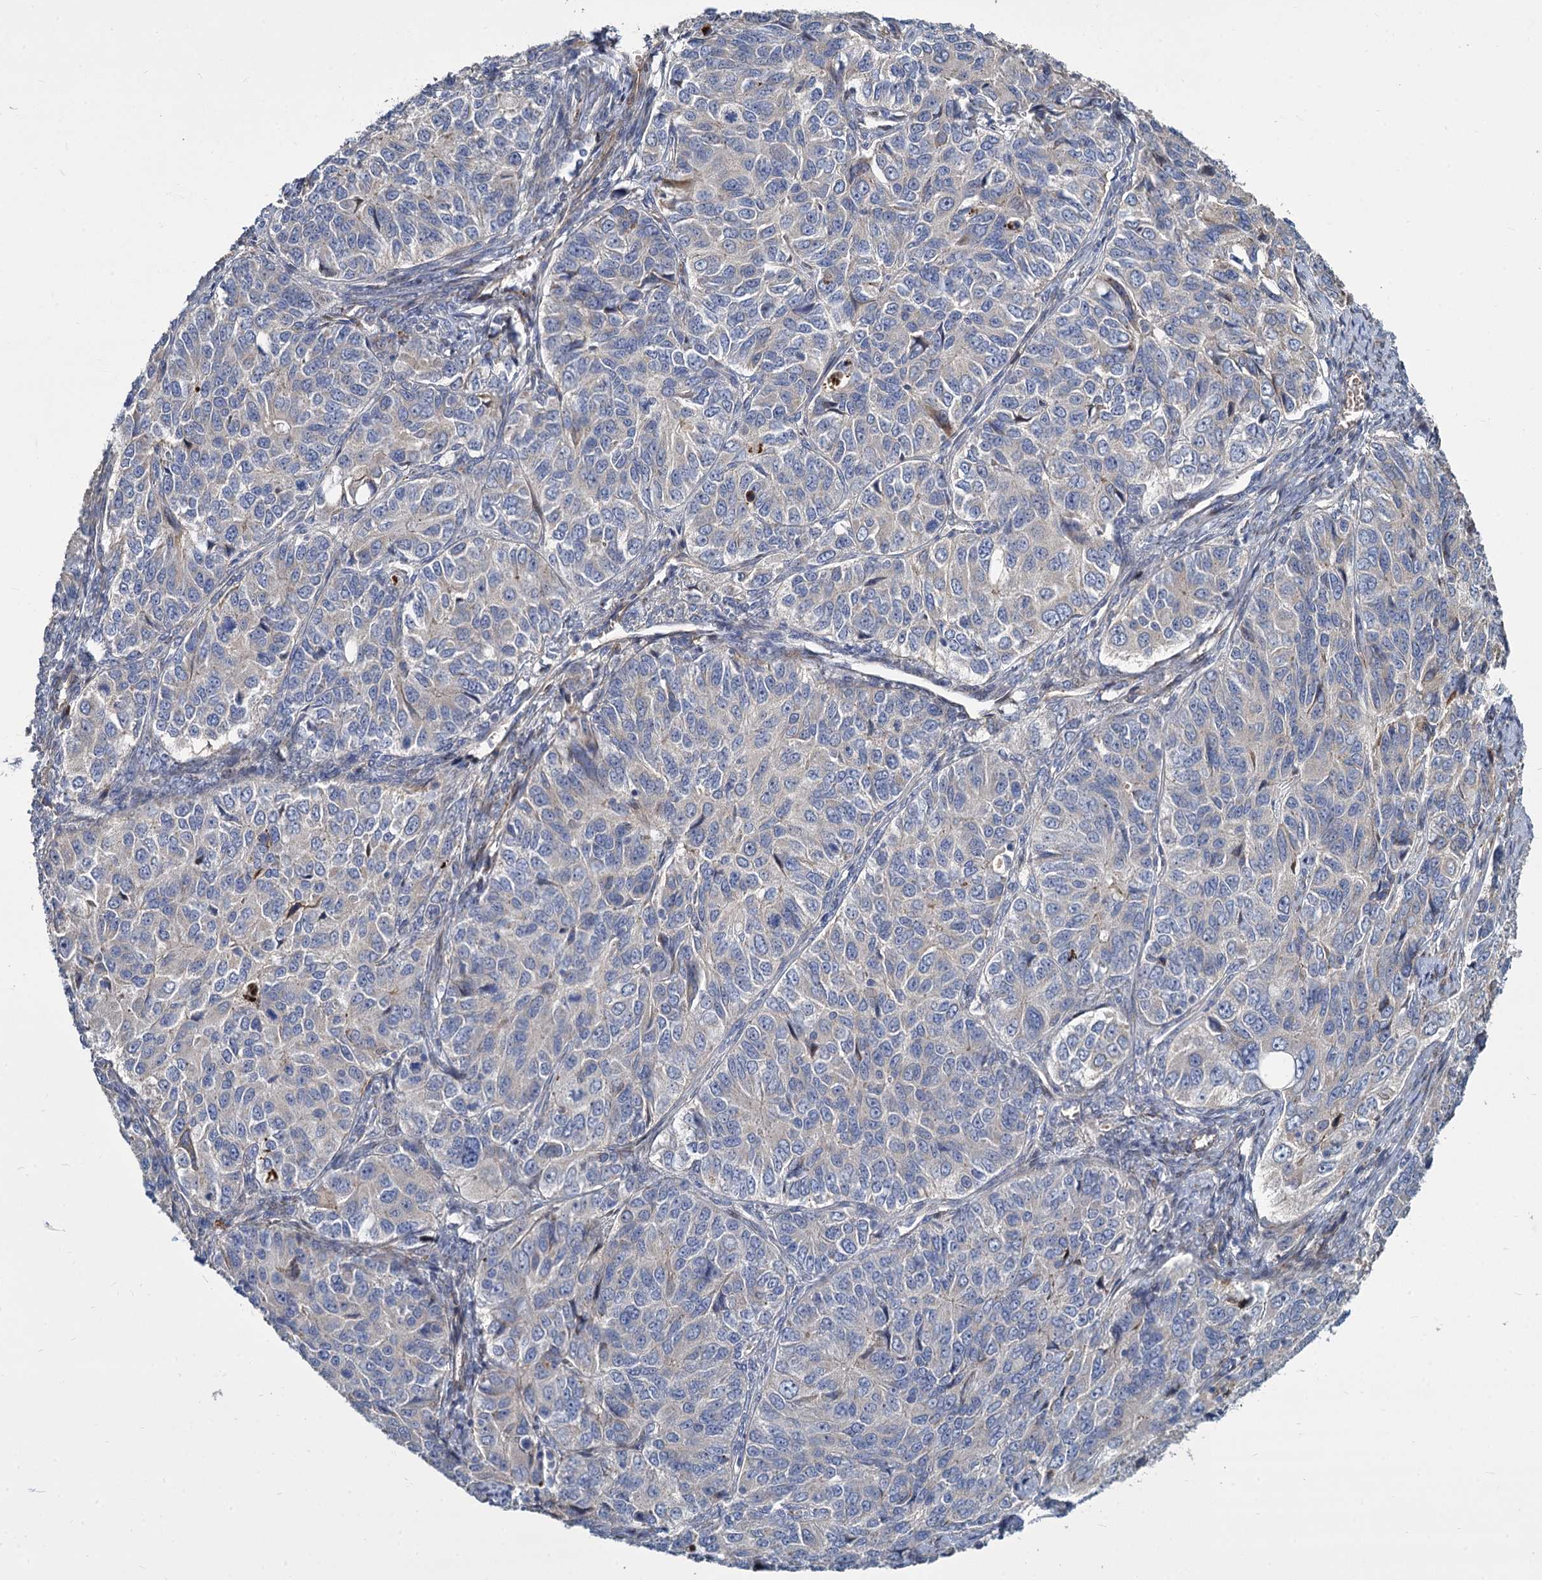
{"staining": {"intensity": "negative", "quantity": "none", "location": "none"}, "tissue": "ovarian cancer", "cell_type": "Tumor cells", "image_type": "cancer", "snomed": [{"axis": "morphology", "description": "Carcinoma, endometroid"}, {"axis": "topography", "description": "Ovary"}], "caption": "An immunohistochemistry photomicrograph of ovarian cancer (endometroid carcinoma) is shown. There is no staining in tumor cells of ovarian cancer (endometroid carcinoma).", "gene": "TRIM77", "patient": {"sex": "female", "age": 51}}